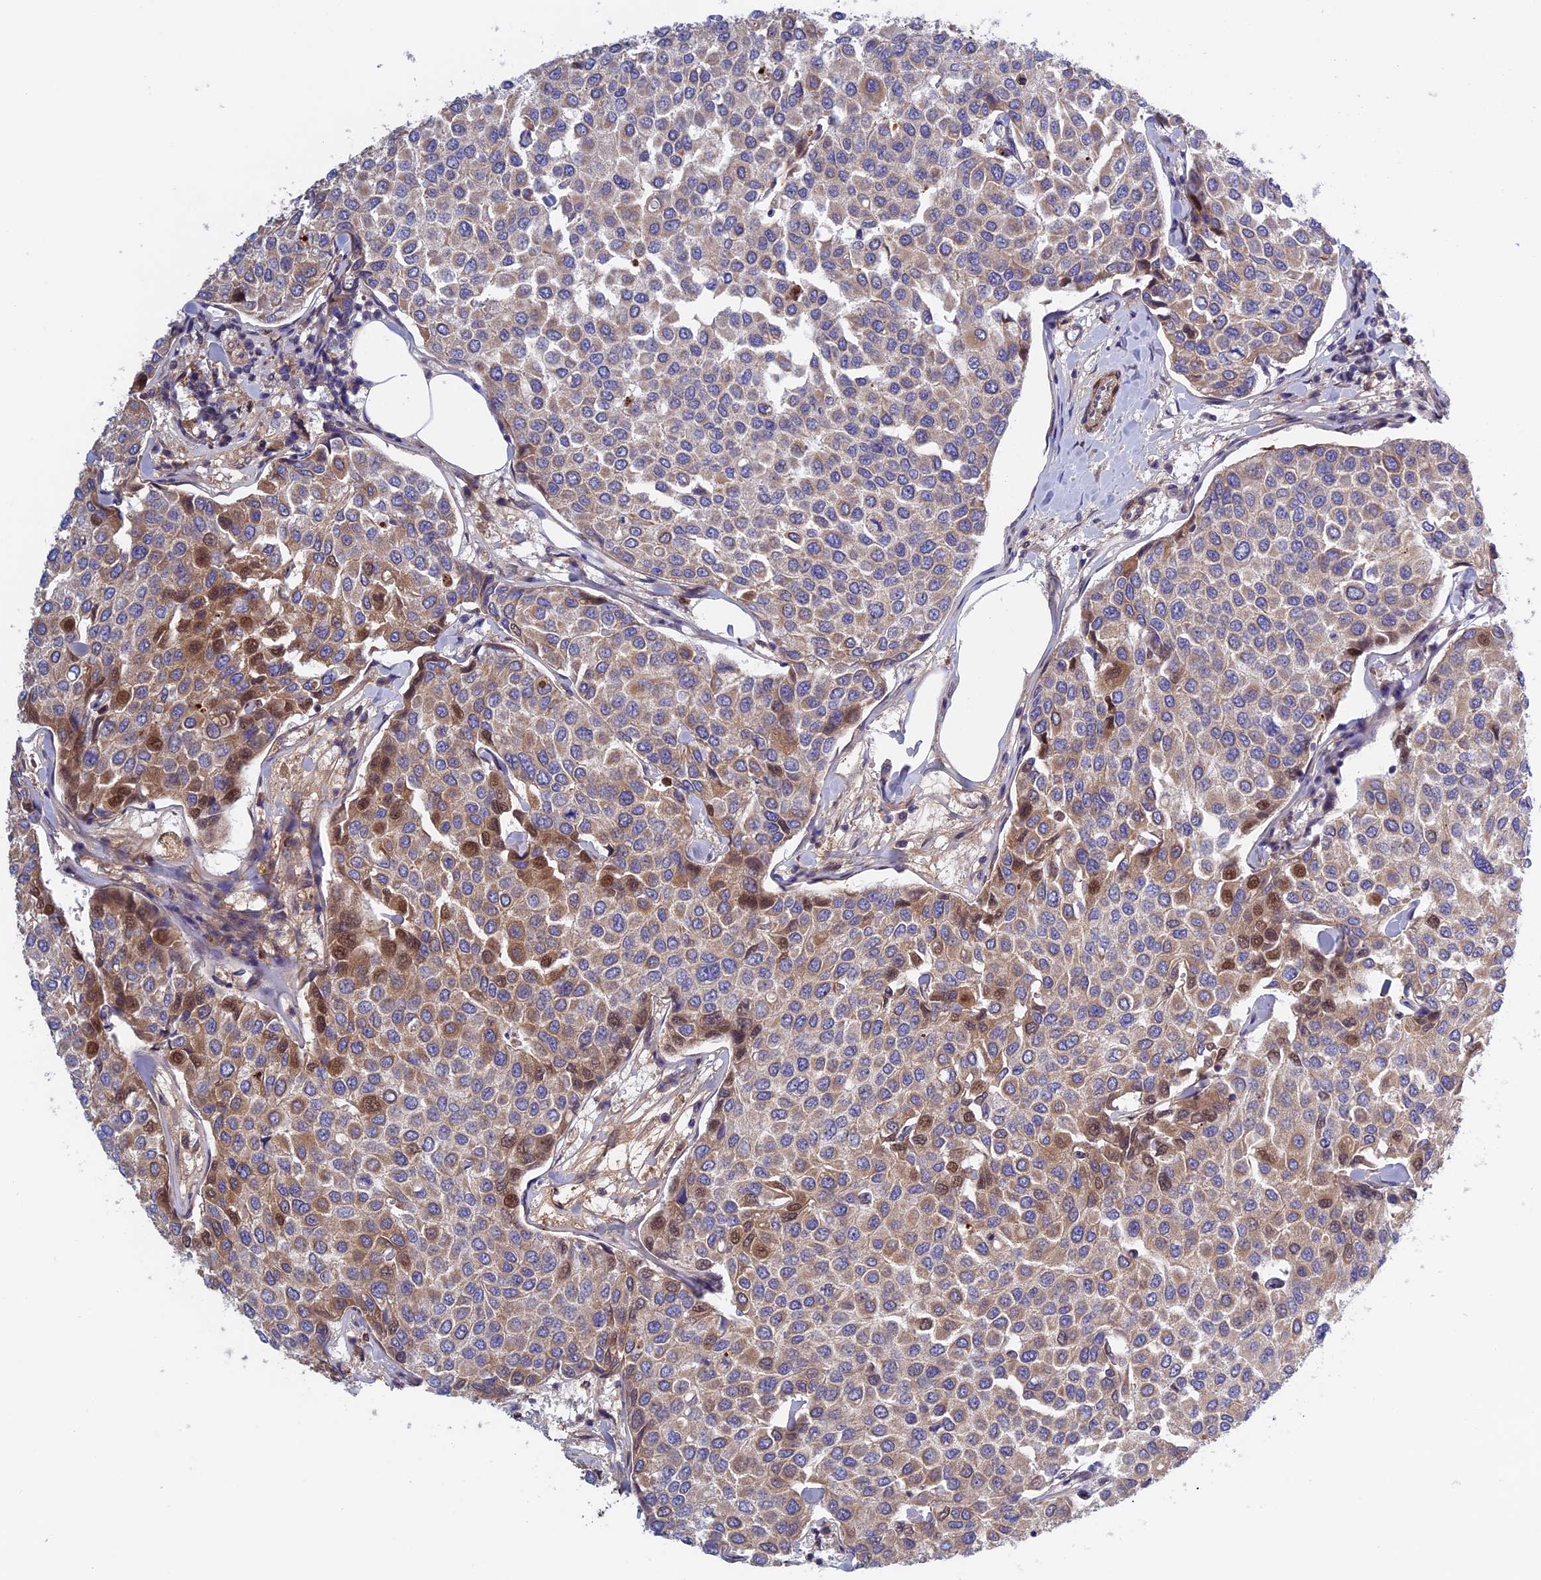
{"staining": {"intensity": "moderate", "quantity": "<25%", "location": "cytoplasmic/membranous,nuclear"}, "tissue": "breast cancer", "cell_type": "Tumor cells", "image_type": "cancer", "snomed": [{"axis": "morphology", "description": "Duct carcinoma"}, {"axis": "topography", "description": "Breast"}], "caption": "A photomicrograph of human breast cancer (invasive ductal carcinoma) stained for a protein reveals moderate cytoplasmic/membranous and nuclear brown staining in tumor cells.", "gene": "FADS1", "patient": {"sex": "female", "age": 55}}